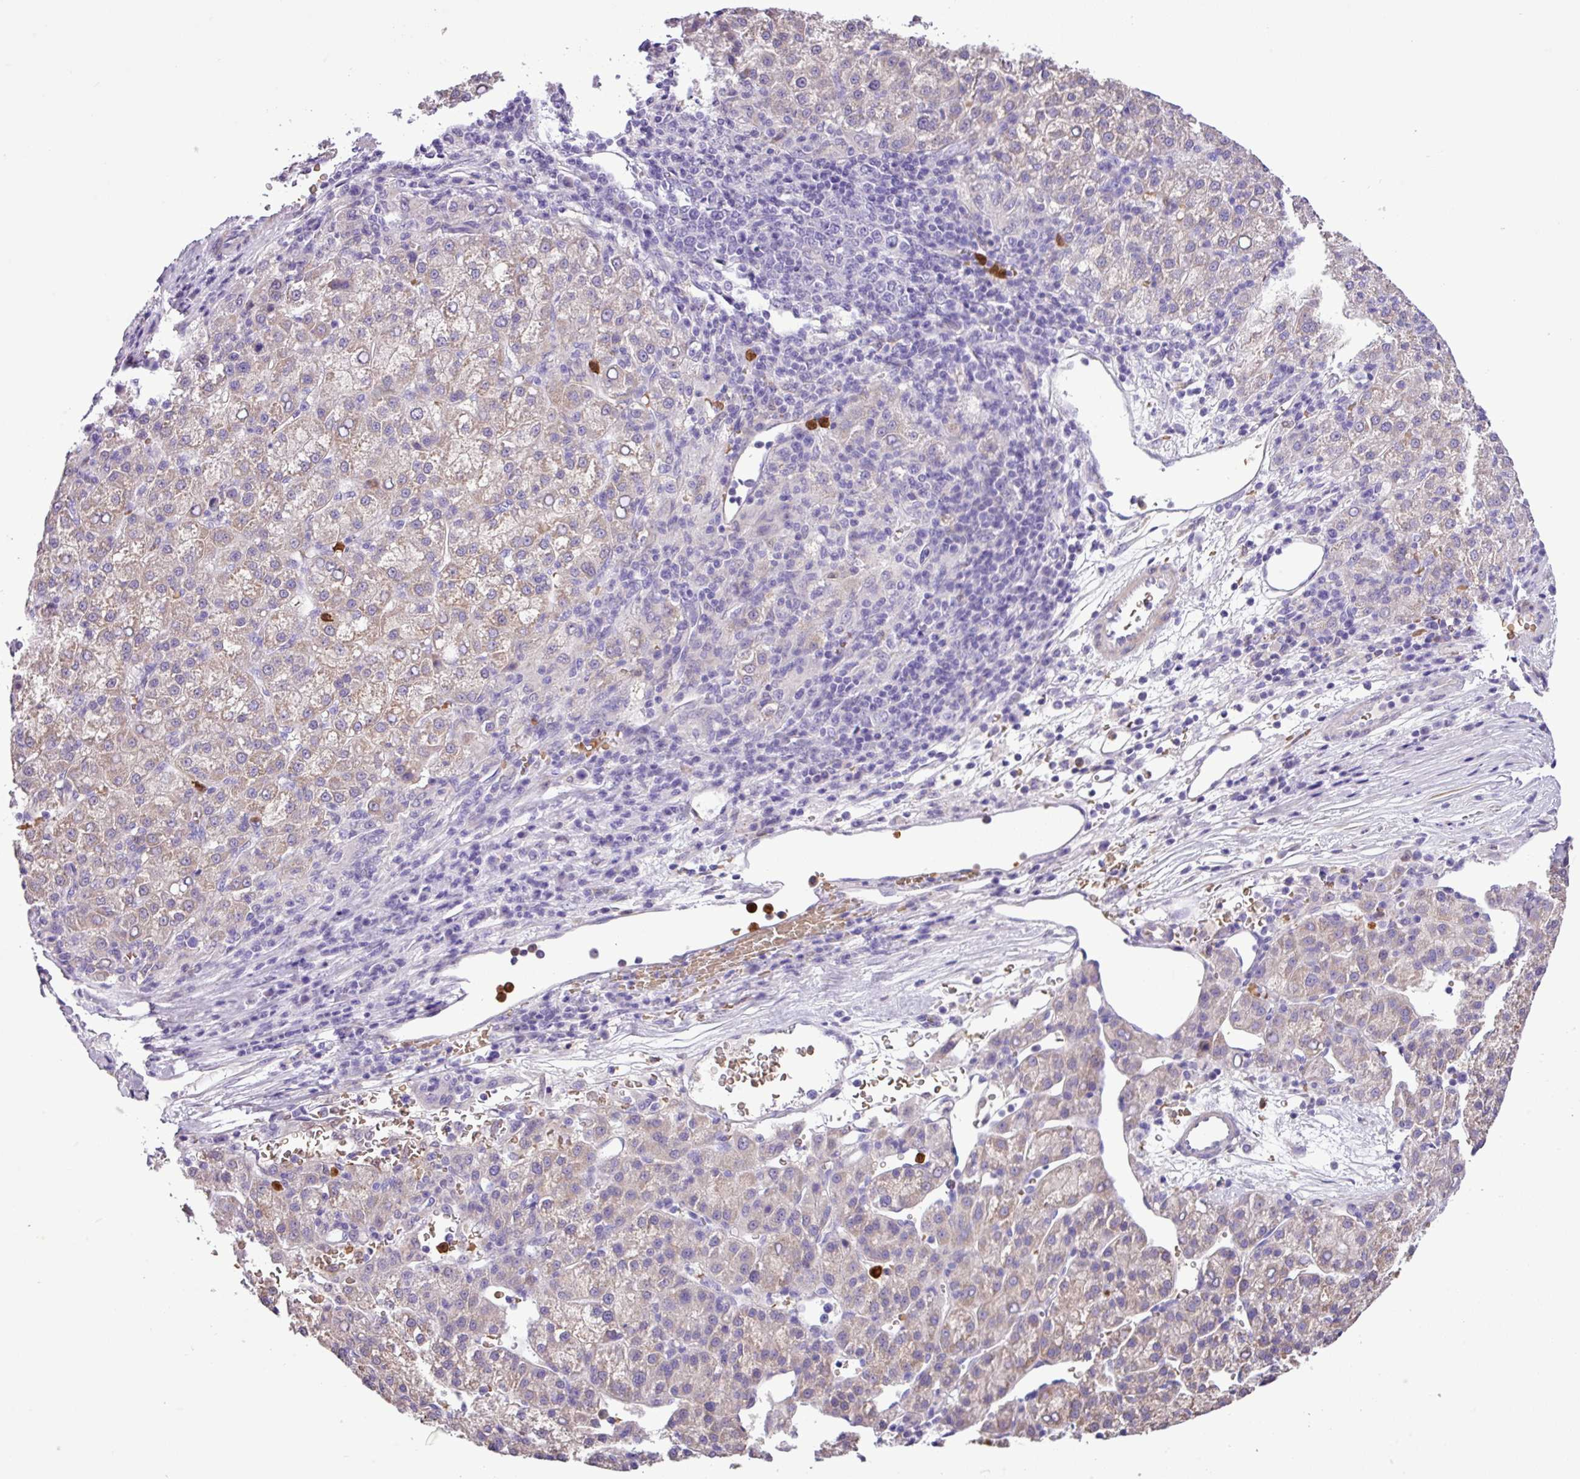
{"staining": {"intensity": "weak", "quantity": "<25%", "location": "cytoplasmic/membranous"}, "tissue": "liver cancer", "cell_type": "Tumor cells", "image_type": "cancer", "snomed": [{"axis": "morphology", "description": "Carcinoma, Hepatocellular, NOS"}, {"axis": "topography", "description": "Liver"}], "caption": "Photomicrograph shows no significant protein expression in tumor cells of liver cancer (hepatocellular carcinoma). Nuclei are stained in blue.", "gene": "MGAT4B", "patient": {"sex": "female", "age": 58}}